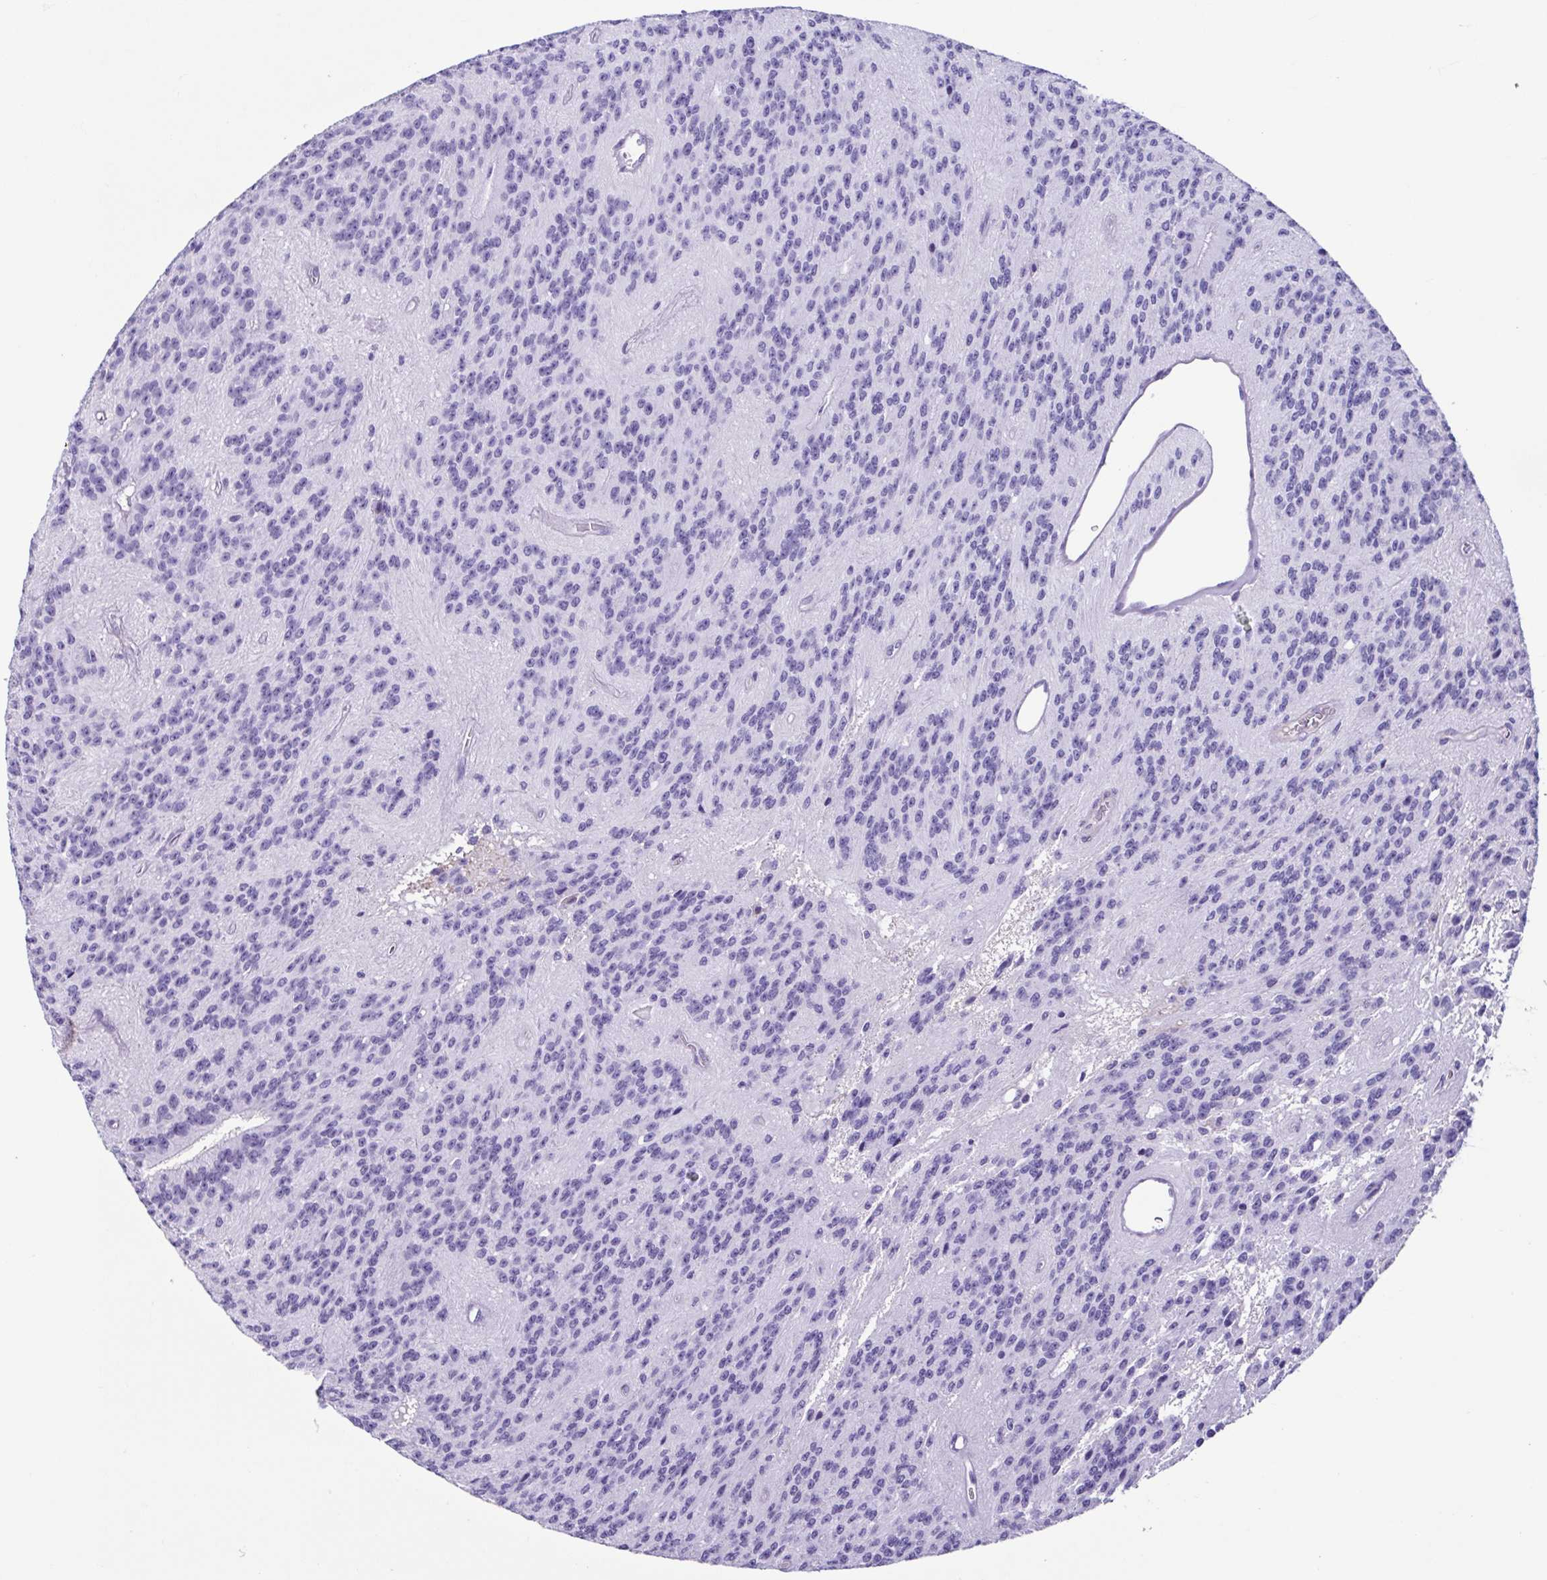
{"staining": {"intensity": "negative", "quantity": "none", "location": "none"}, "tissue": "glioma", "cell_type": "Tumor cells", "image_type": "cancer", "snomed": [{"axis": "morphology", "description": "Glioma, malignant, Low grade"}, {"axis": "topography", "description": "Brain"}], "caption": "High power microscopy photomicrograph of an immunohistochemistry micrograph of malignant glioma (low-grade), revealing no significant positivity in tumor cells.", "gene": "CYP11B1", "patient": {"sex": "male", "age": 31}}